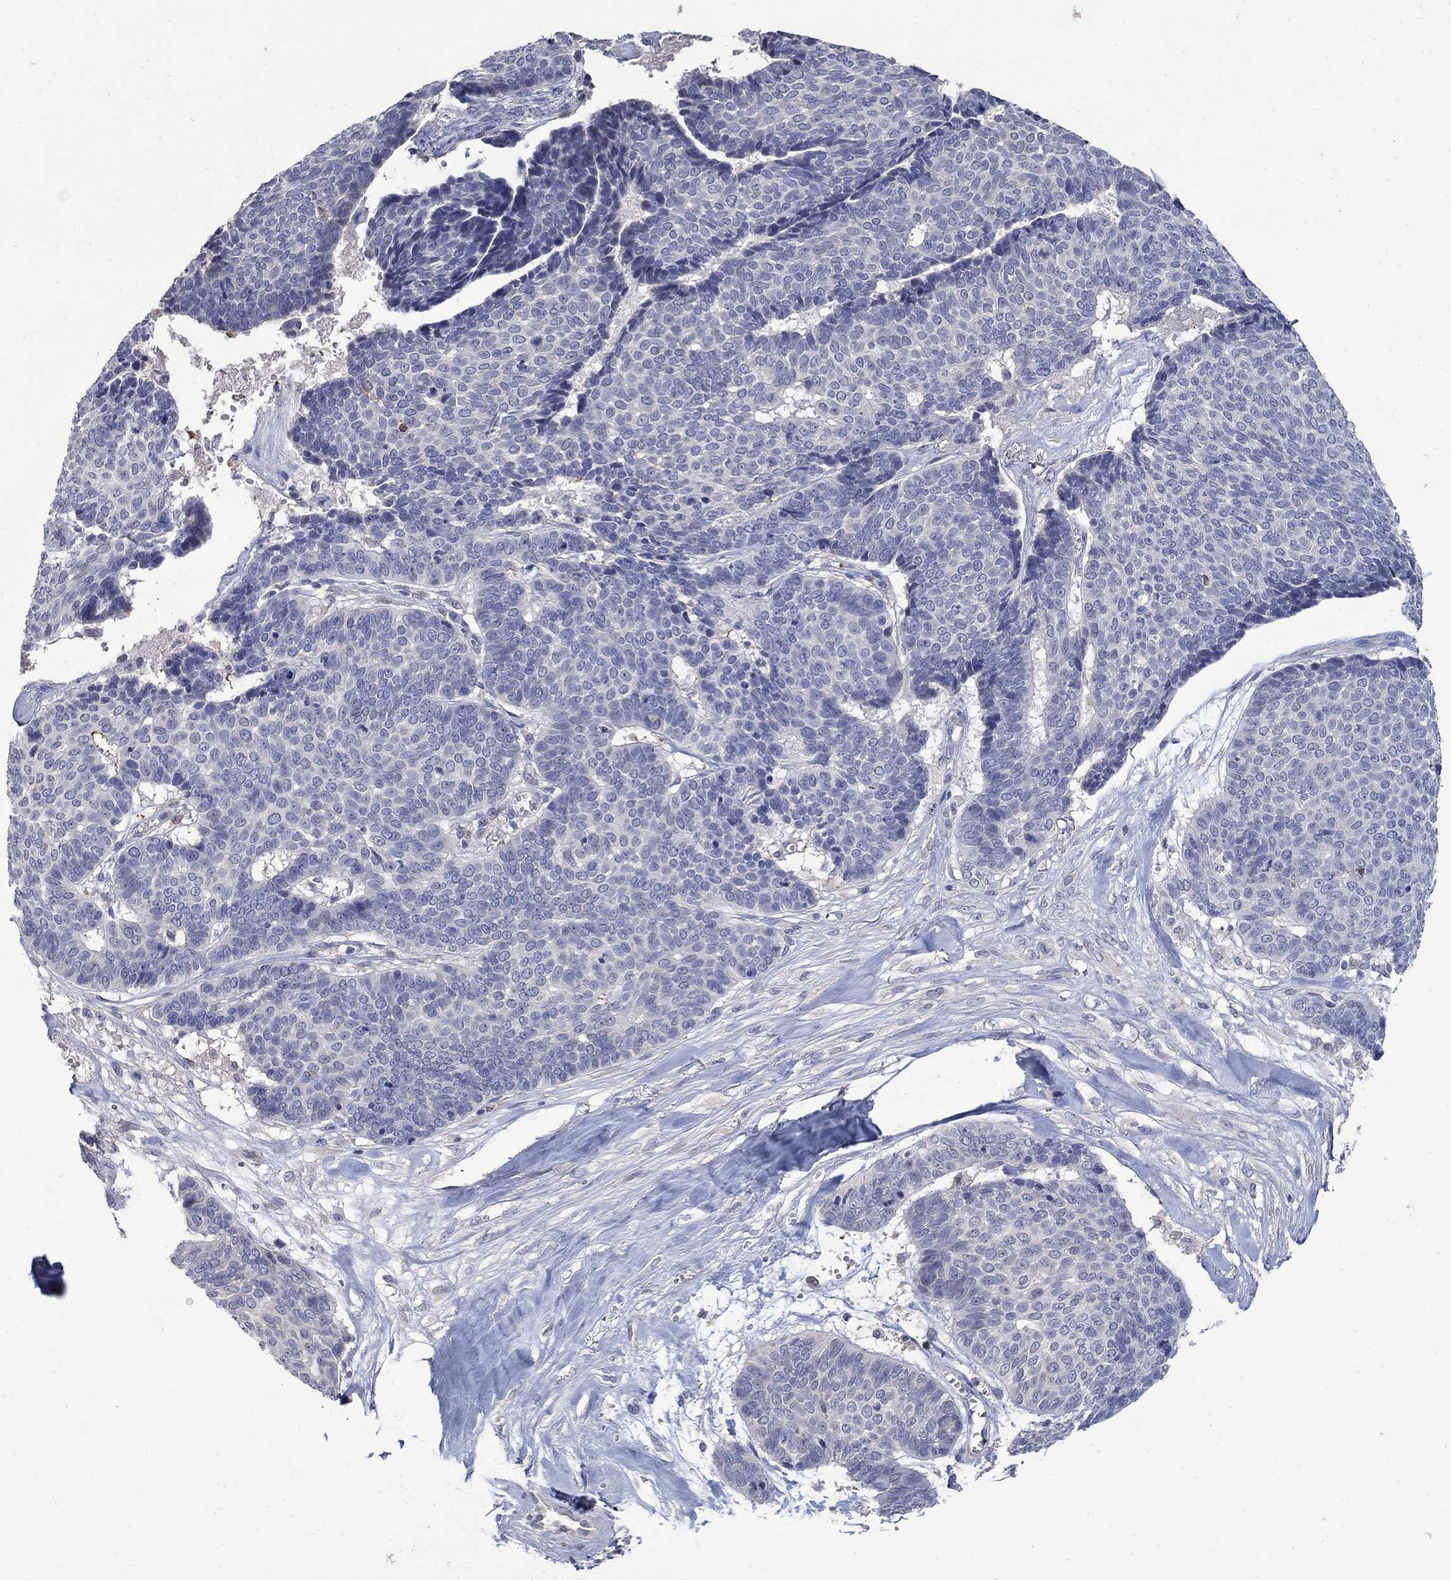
{"staining": {"intensity": "negative", "quantity": "none", "location": "none"}, "tissue": "skin cancer", "cell_type": "Tumor cells", "image_type": "cancer", "snomed": [{"axis": "morphology", "description": "Basal cell carcinoma"}, {"axis": "topography", "description": "Skin"}], "caption": "An IHC histopathology image of skin basal cell carcinoma is shown. There is no staining in tumor cells of skin basal cell carcinoma.", "gene": "CETN1", "patient": {"sex": "male", "age": 86}}